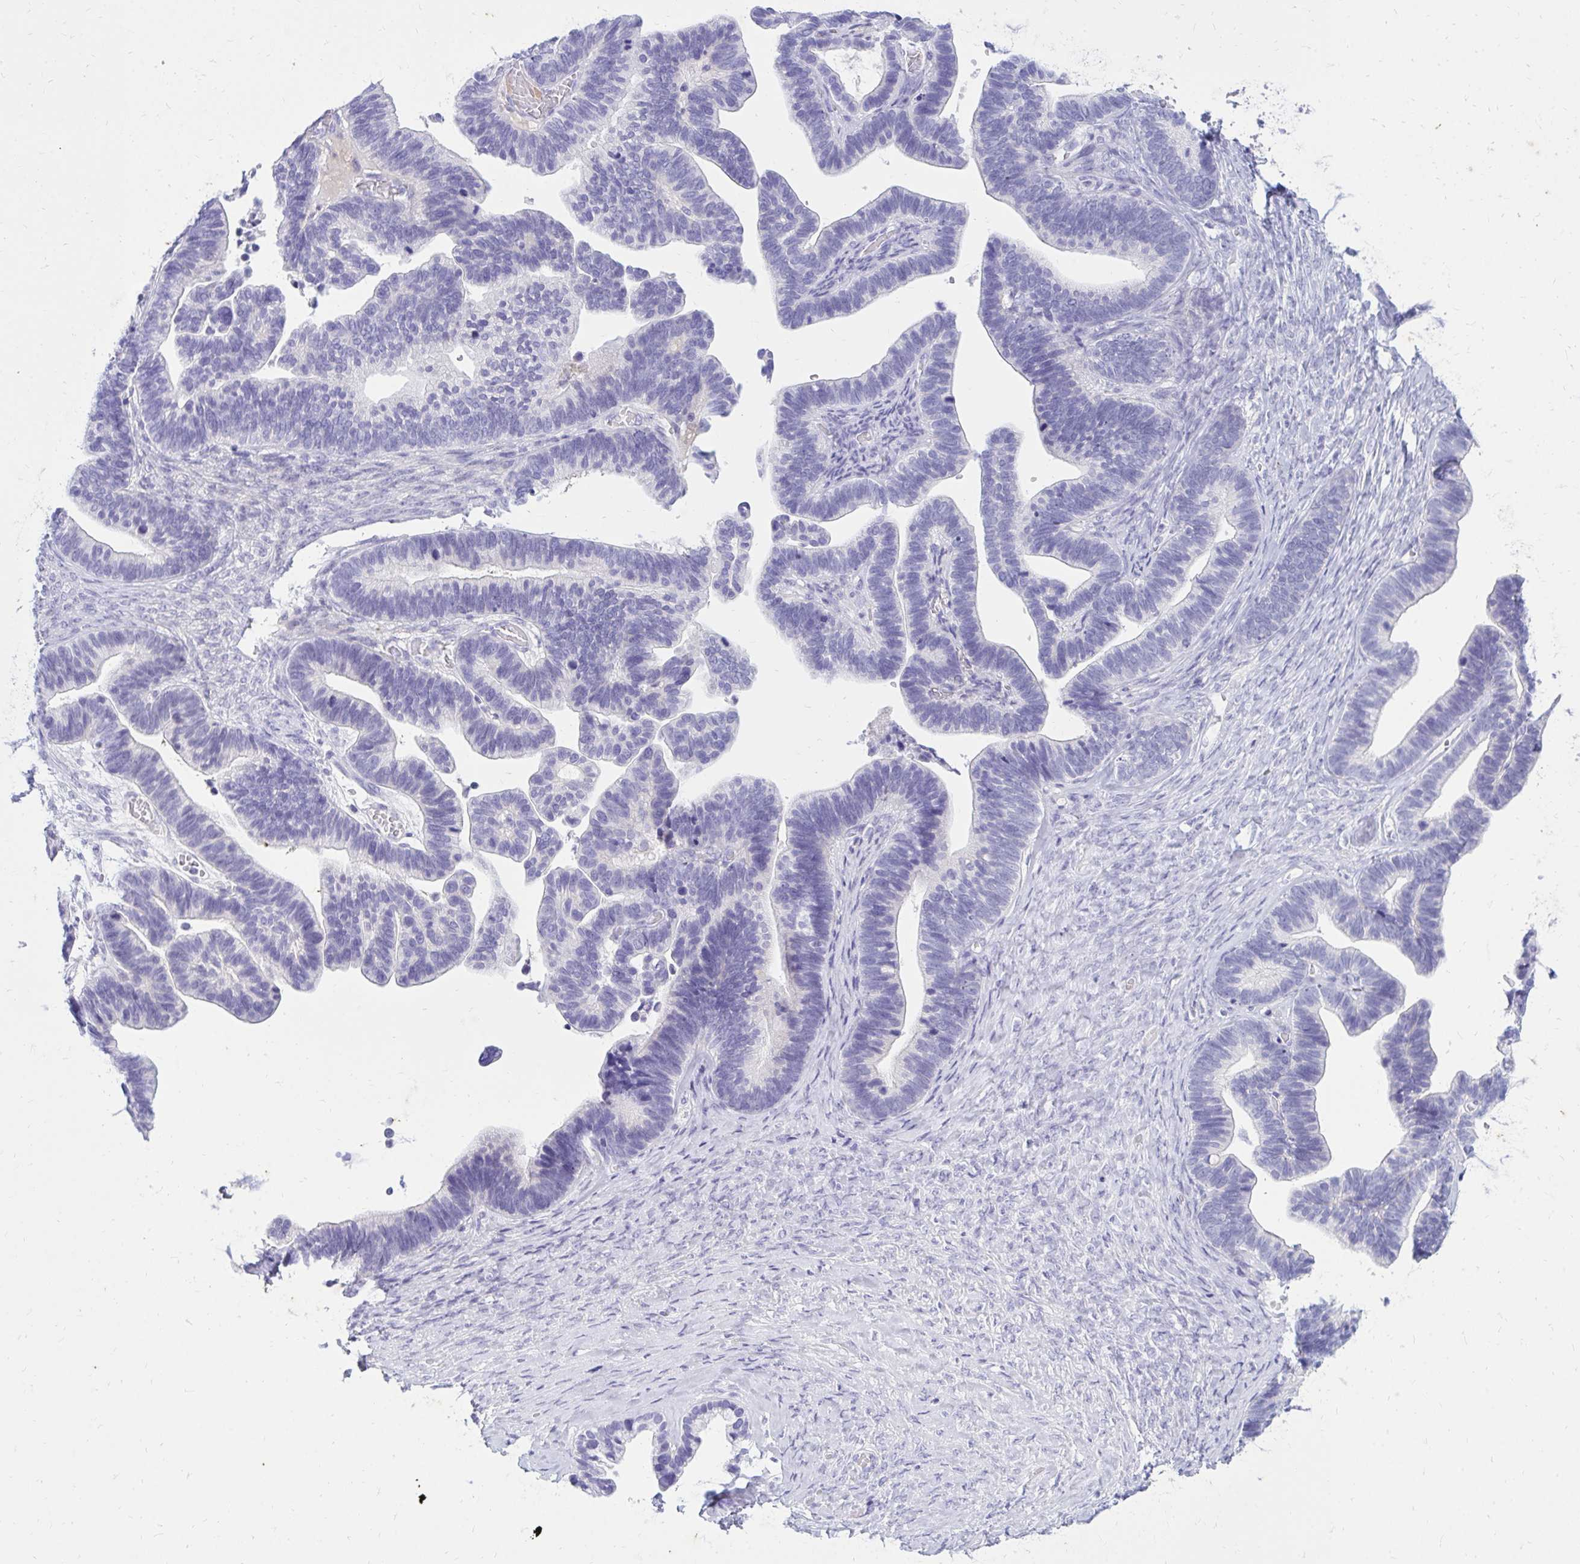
{"staining": {"intensity": "negative", "quantity": "none", "location": "none"}, "tissue": "ovarian cancer", "cell_type": "Tumor cells", "image_type": "cancer", "snomed": [{"axis": "morphology", "description": "Cystadenocarcinoma, serous, NOS"}, {"axis": "topography", "description": "Ovary"}], "caption": "The image displays no significant expression in tumor cells of ovarian cancer (serous cystadenocarcinoma). (Brightfield microscopy of DAB IHC at high magnification).", "gene": "NANOGNB", "patient": {"sex": "female", "age": 56}}